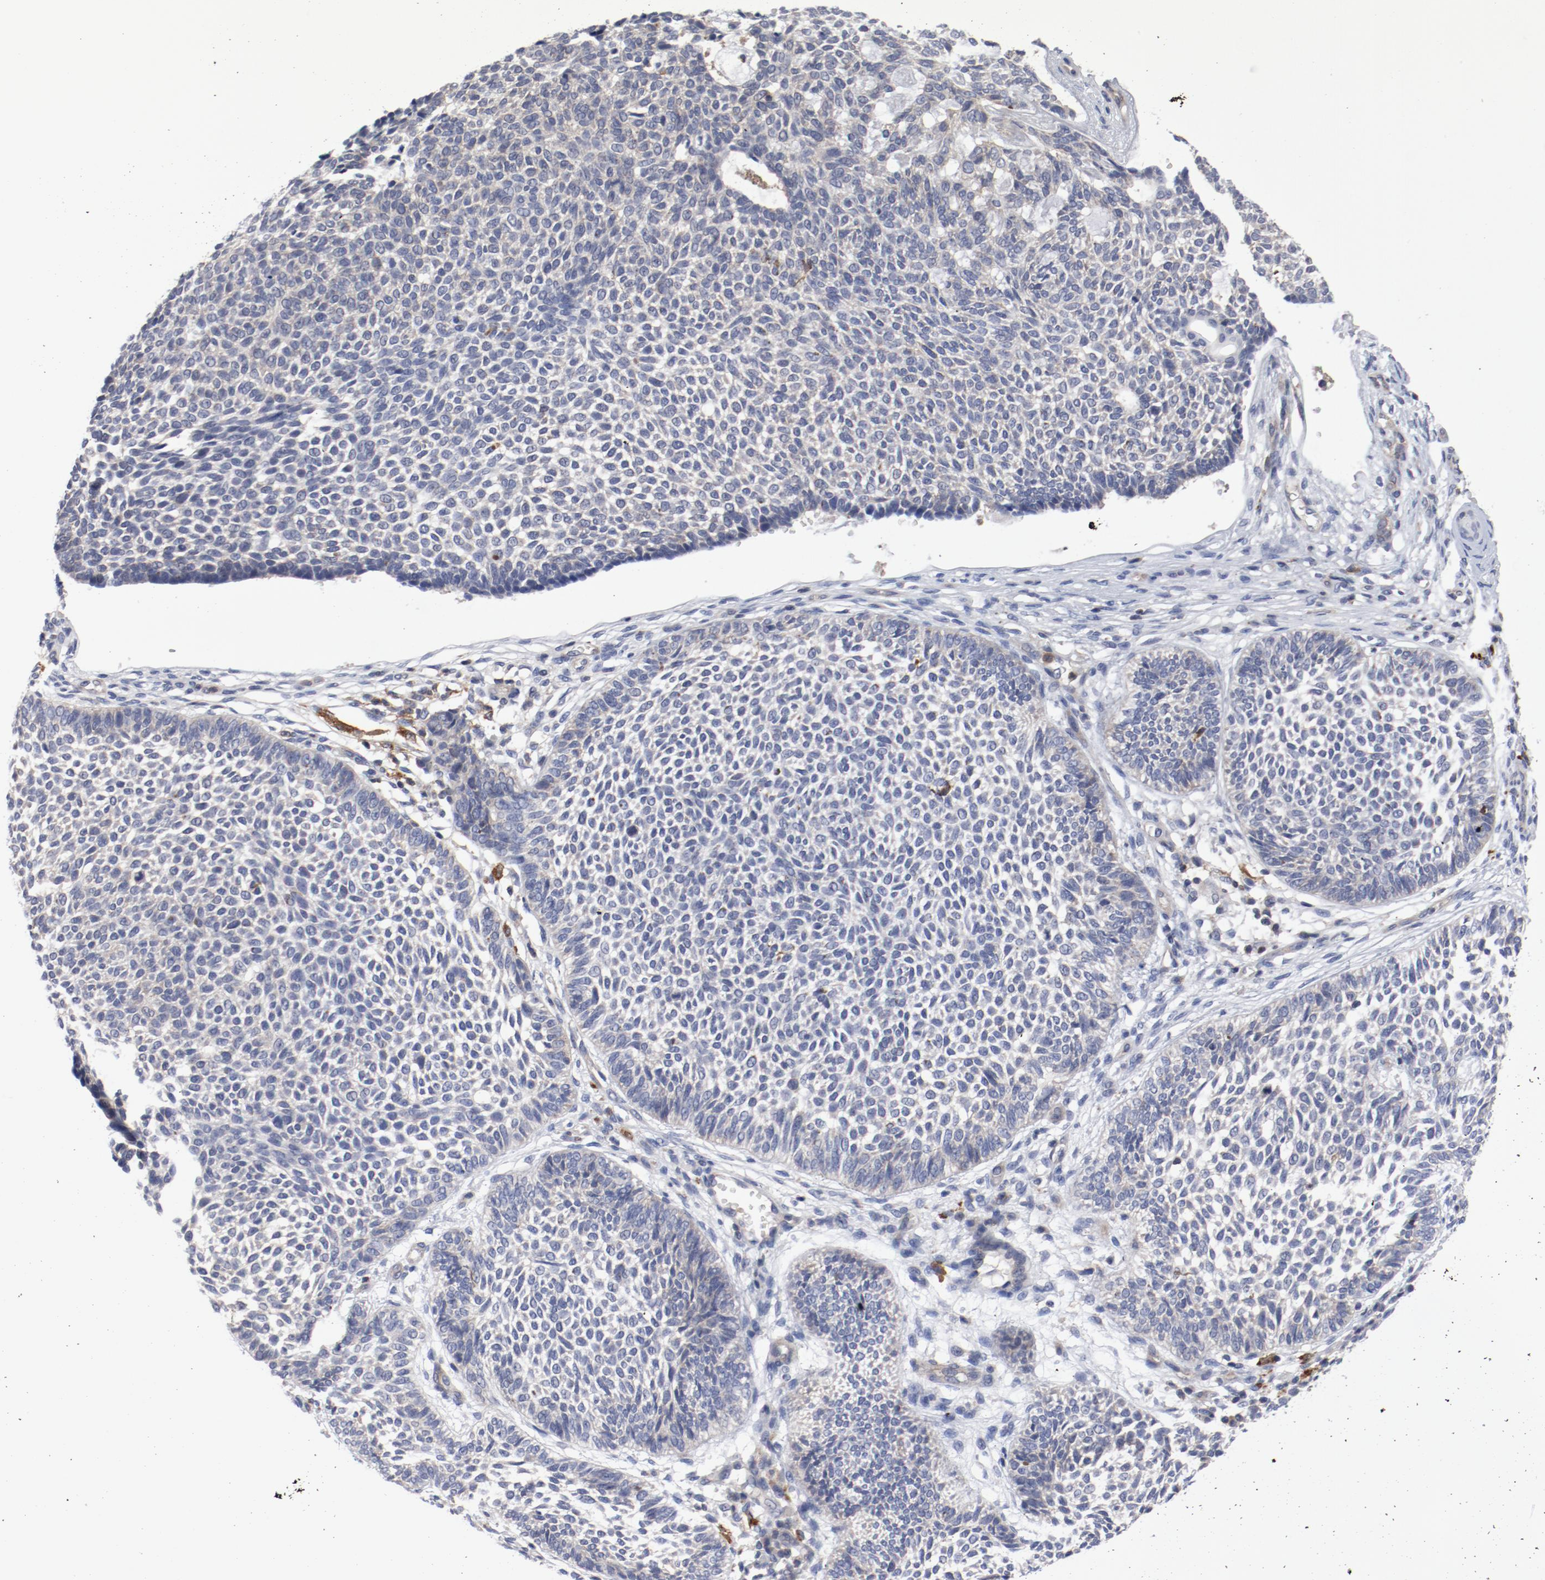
{"staining": {"intensity": "negative", "quantity": "none", "location": "none"}, "tissue": "skin cancer", "cell_type": "Tumor cells", "image_type": "cancer", "snomed": [{"axis": "morphology", "description": "Normal tissue, NOS"}, {"axis": "morphology", "description": "Basal cell carcinoma"}, {"axis": "topography", "description": "Skin"}], "caption": "Skin cancer (basal cell carcinoma) stained for a protein using immunohistochemistry displays no expression tumor cells.", "gene": "CBL", "patient": {"sex": "male", "age": 87}}